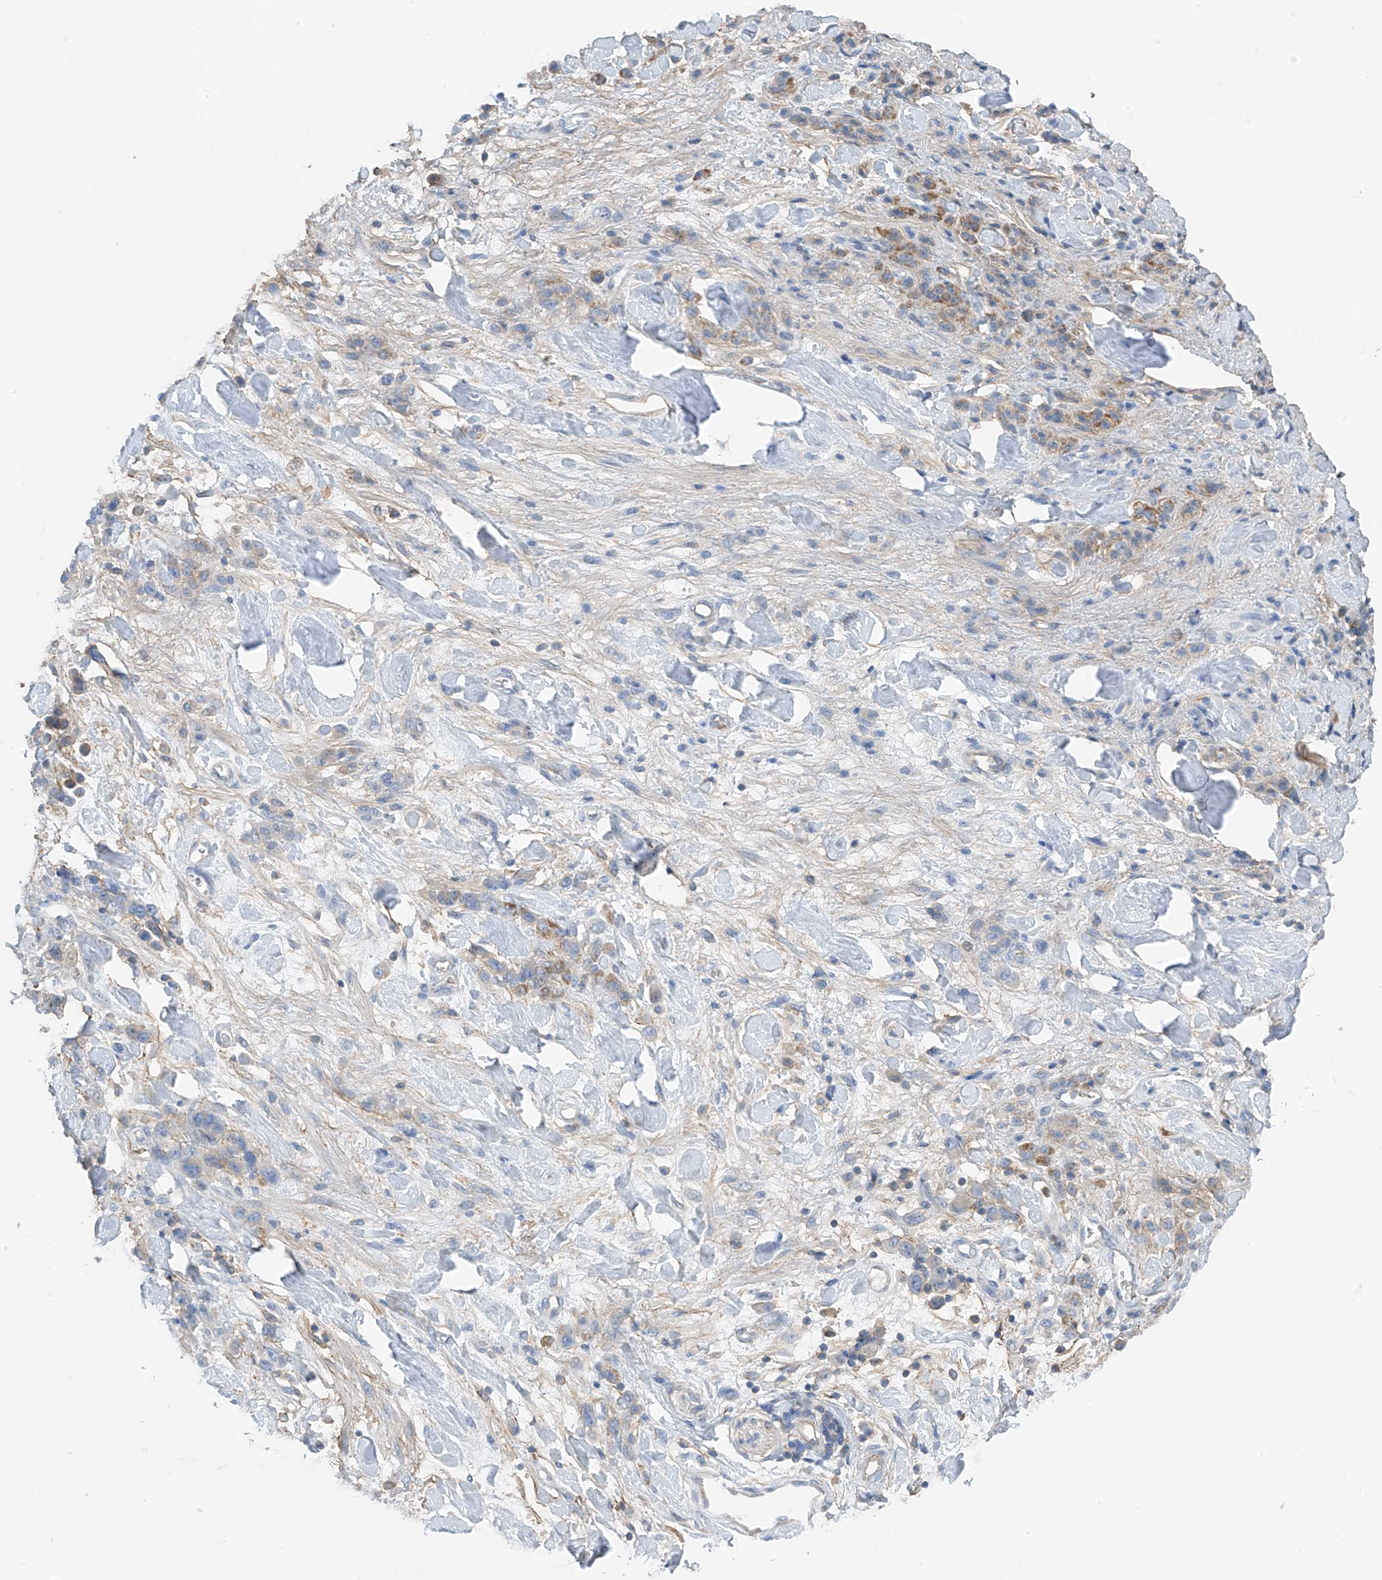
{"staining": {"intensity": "moderate", "quantity": "<25%", "location": "cytoplasmic/membranous"}, "tissue": "stomach cancer", "cell_type": "Tumor cells", "image_type": "cancer", "snomed": [{"axis": "morphology", "description": "Normal tissue, NOS"}, {"axis": "morphology", "description": "Adenocarcinoma, NOS"}, {"axis": "topography", "description": "Stomach"}], "caption": "Adenocarcinoma (stomach) stained for a protein (brown) exhibits moderate cytoplasmic/membranous positive expression in approximately <25% of tumor cells.", "gene": "NALCN", "patient": {"sex": "male", "age": 82}}